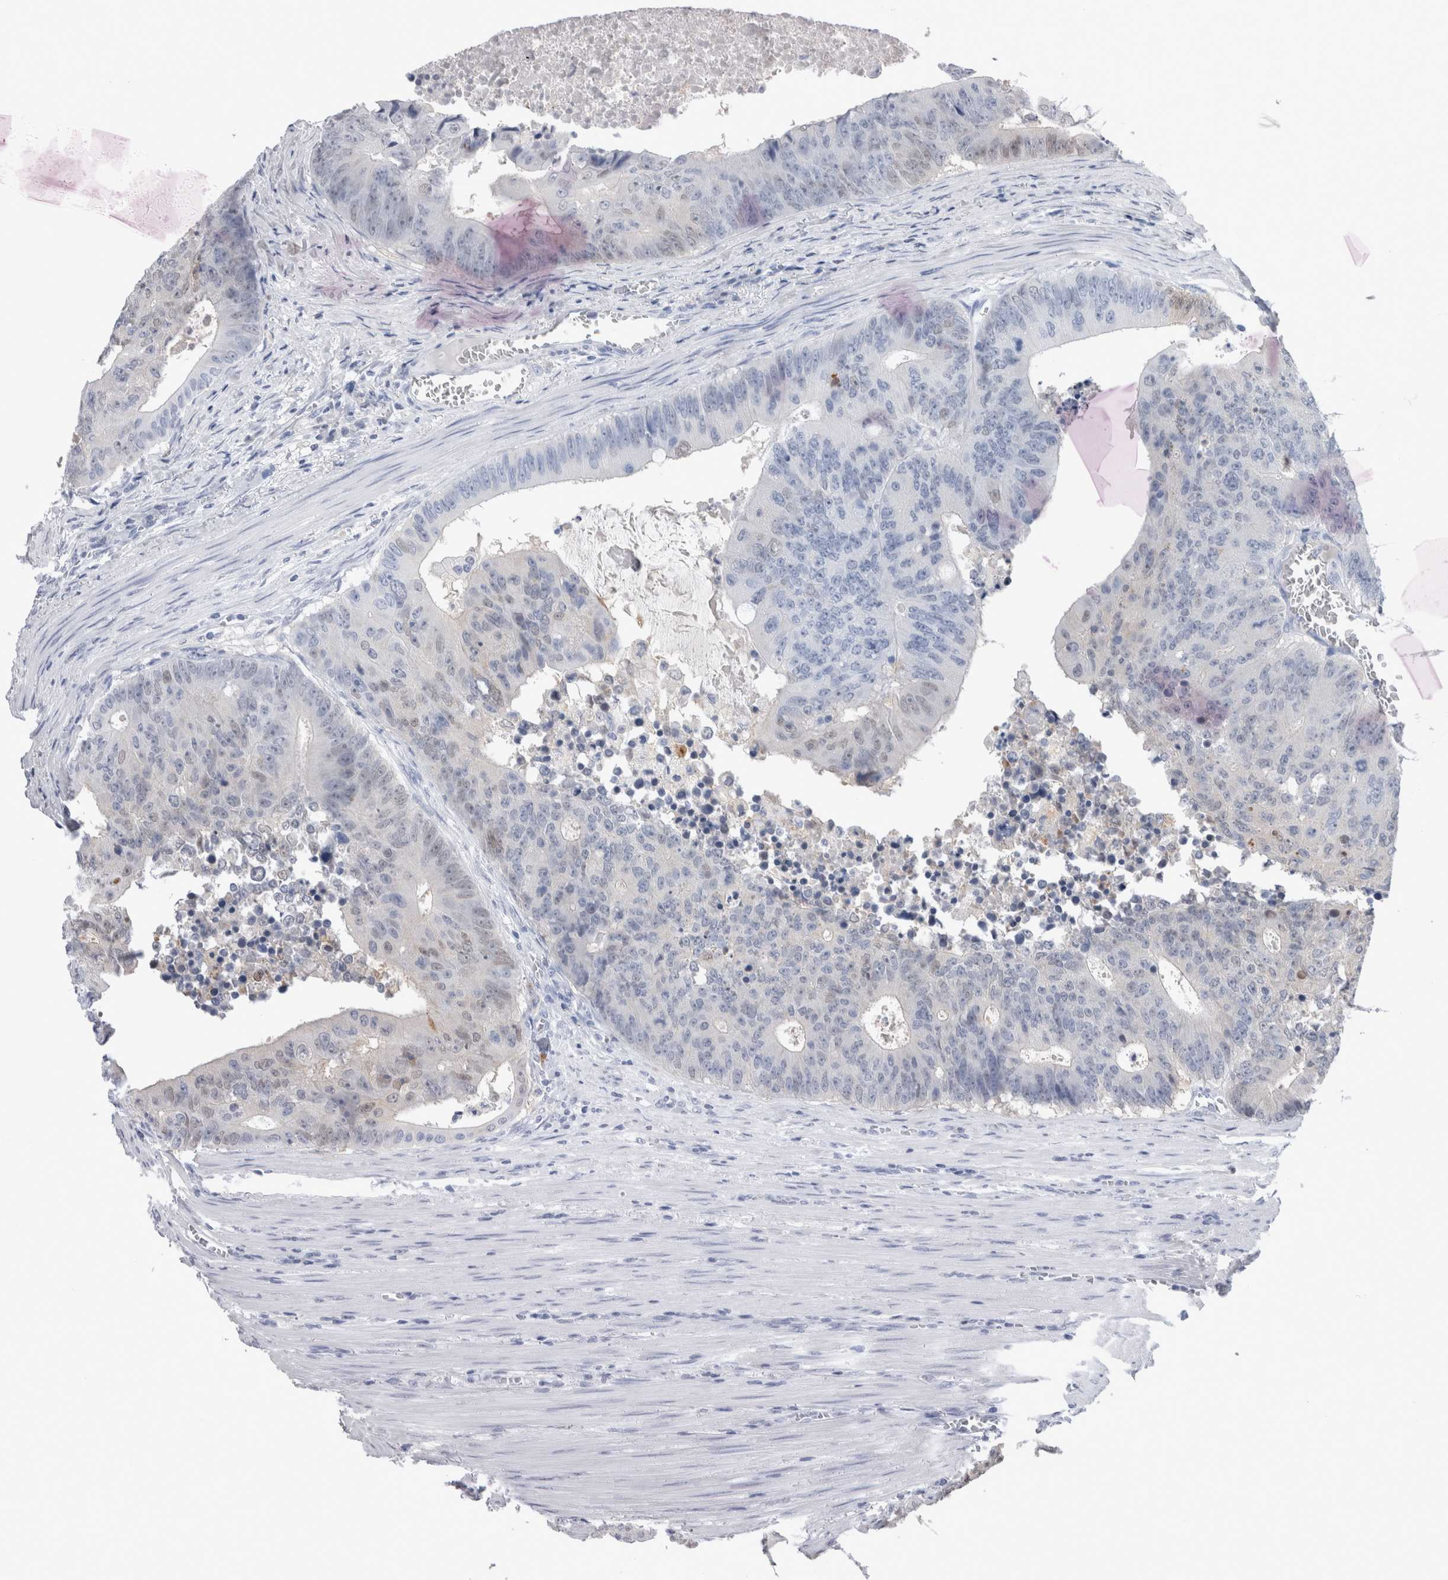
{"staining": {"intensity": "negative", "quantity": "none", "location": "none"}, "tissue": "colorectal cancer", "cell_type": "Tumor cells", "image_type": "cancer", "snomed": [{"axis": "morphology", "description": "Adenocarcinoma, NOS"}, {"axis": "topography", "description": "Colon"}], "caption": "Colorectal cancer was stained to show a protein in brown. There is no significant positivity in tumor cells. (DAB (3,3'-diaminobenzidine) immunohistochemistry (IHC), high magnification).", "gene": "CA8", "patient": {"sex": "male", "age": 87}}